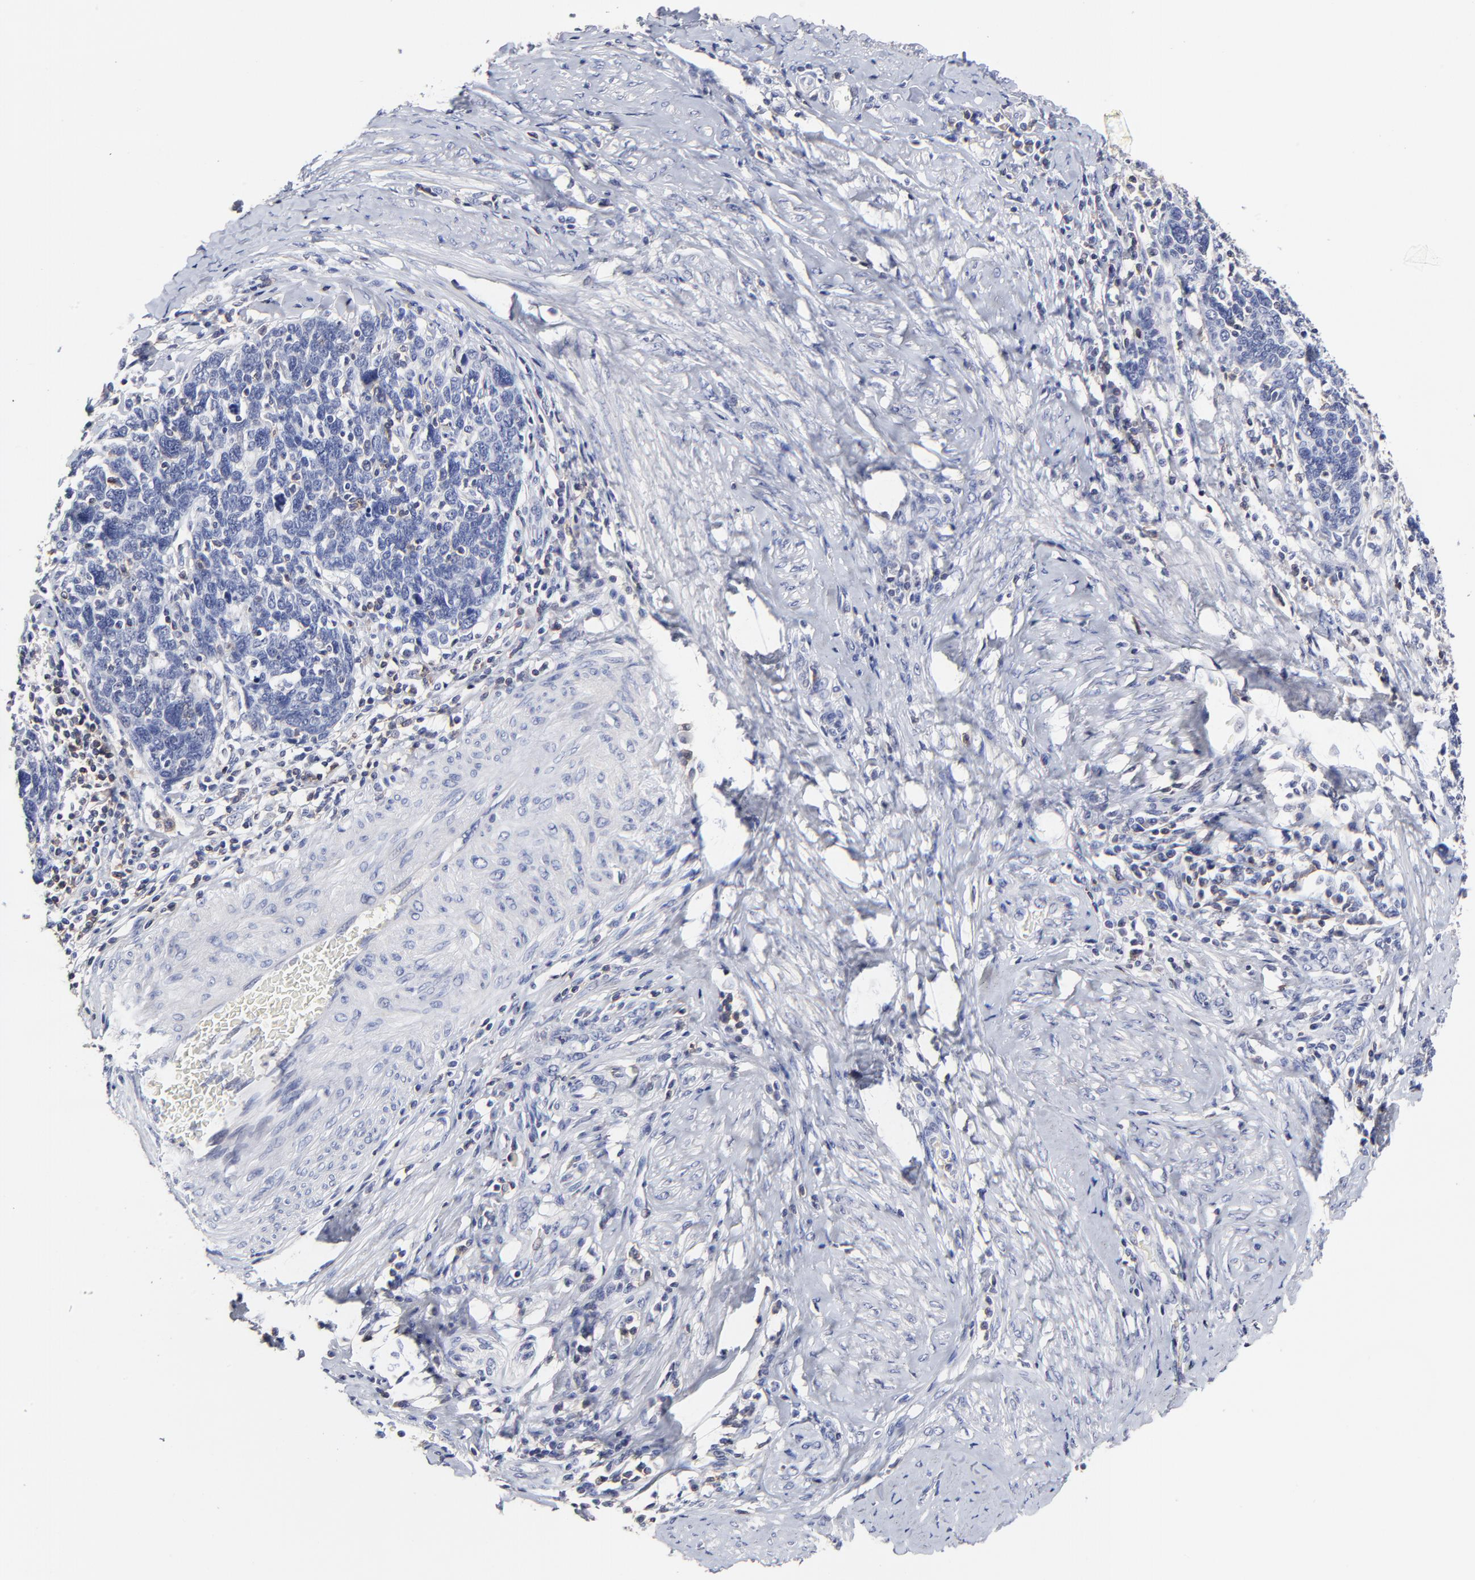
{"staining": {"intensity": "negative", "quantity": "none", "location": "none"}, "tissue": "cervical cancer", "cell_type": "Tumor cells", "image_type": "cancer", "snomed": [{"axis": "morphology", "description": "Squamous cell carcinoma, NOS"}, {"axis": "topography", "description": "Cervix"}], "caption": "Immunohistochemistry (IHC) of human cervical cancer reveals no positivity in tumor cells.", "gene": "TRAT1", "patient": {"sex": "female", "age": 41}}